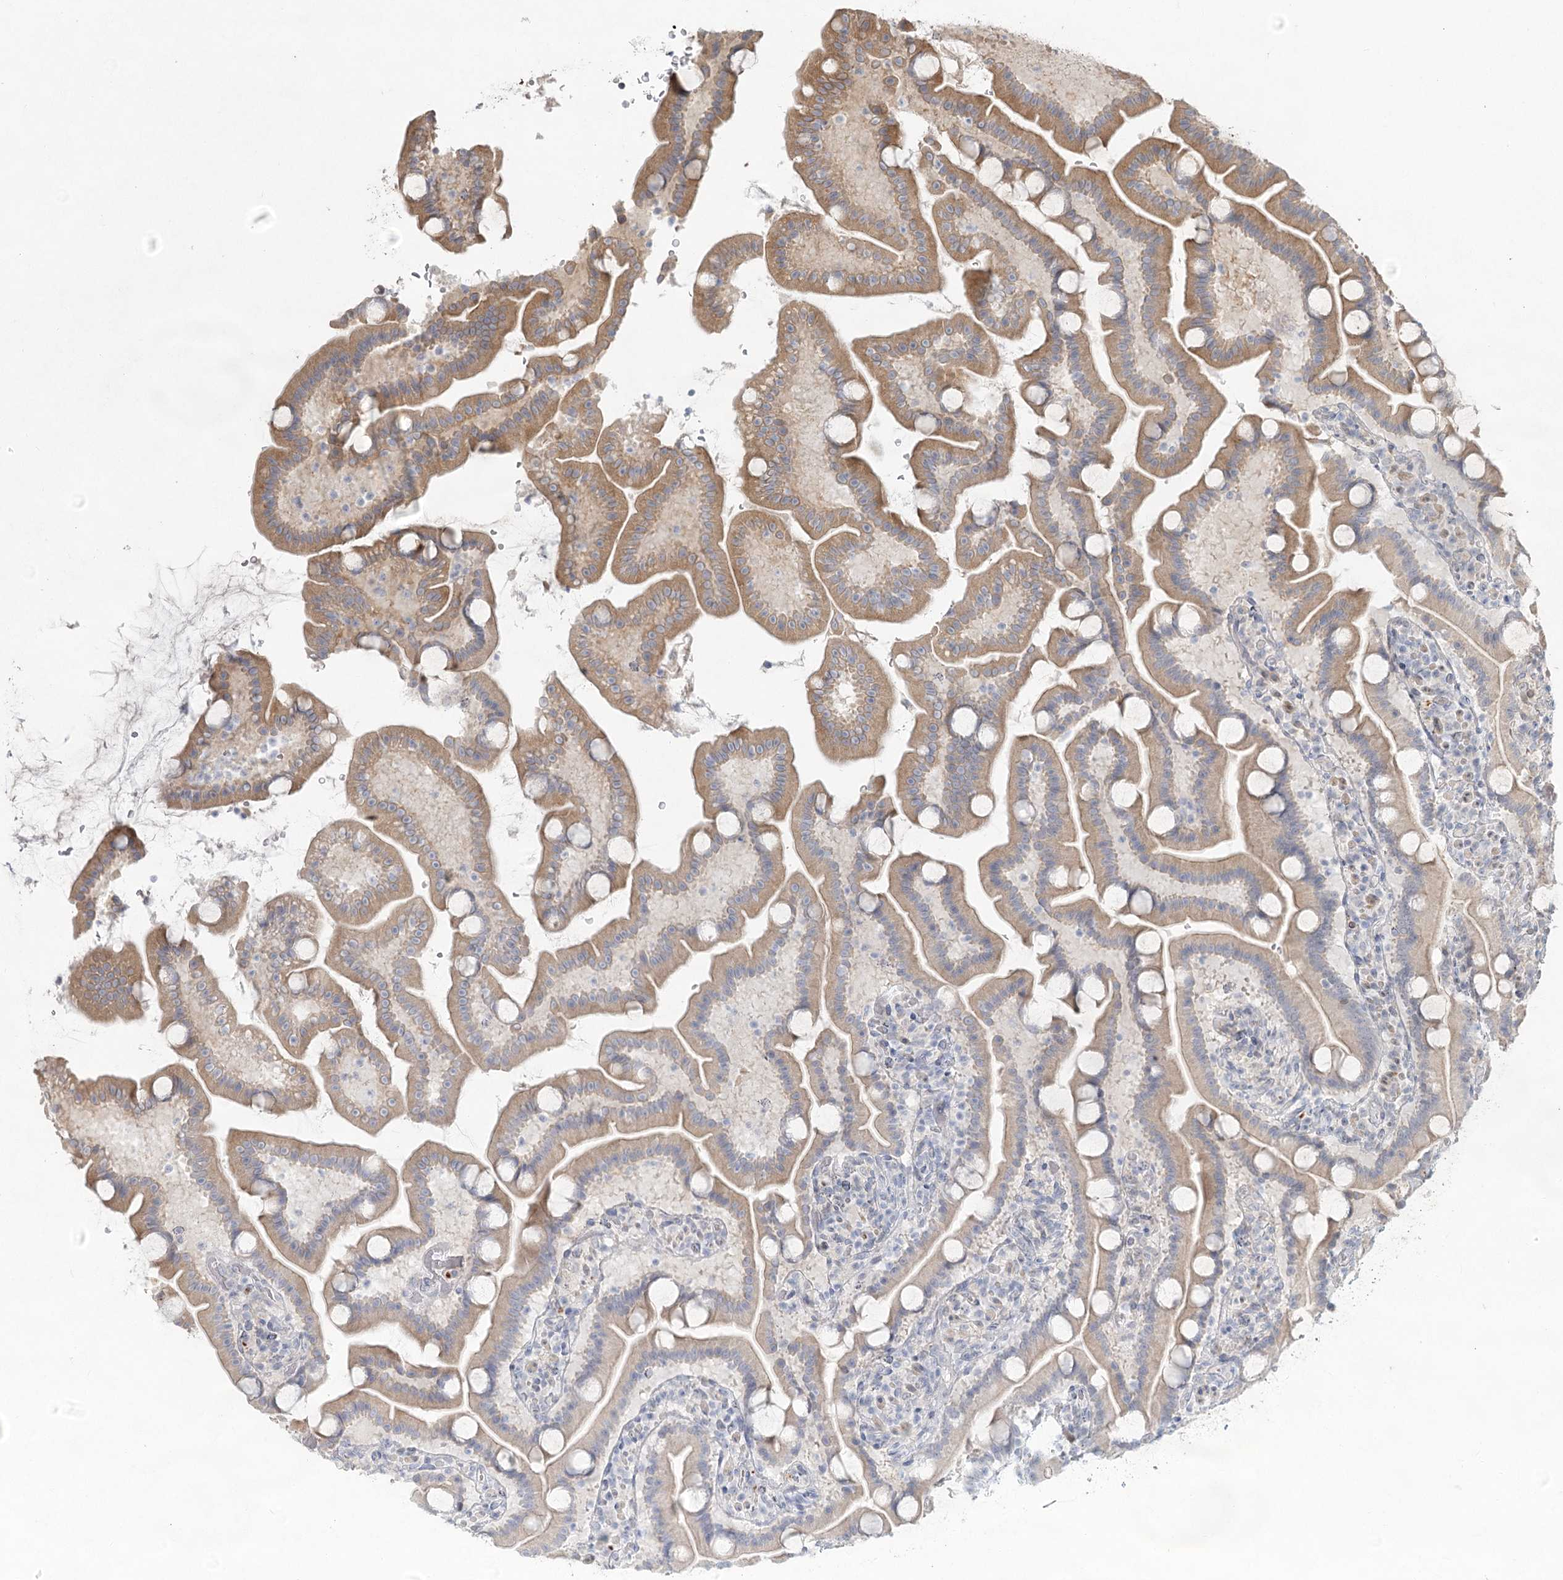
{"staining": {"intensity": "moderate", "quantity": "25%-75%", "location": "cytoplasmic/membranous"}, "tissue": "duodenum", "cell_type": "Glandular cells", "image_type": "normal", "snomed": [{"axis": "morphology", "description": "Normal tissue, NOS"}, {"axis": "topography", "description": "Duodenum"}], "caption": "The histopathology image exhibits staining of benign duodenum, revealing moderate cytoplasmic/membranous protein expression (brown color) within glandular cells. The staining is performed using DAB brown chromogen to label protein expression. The nuclei are counter-stained blue using hematoxylin.", "gene": "LRP2BP", "patient": {"sex": "male", "age": 55}}